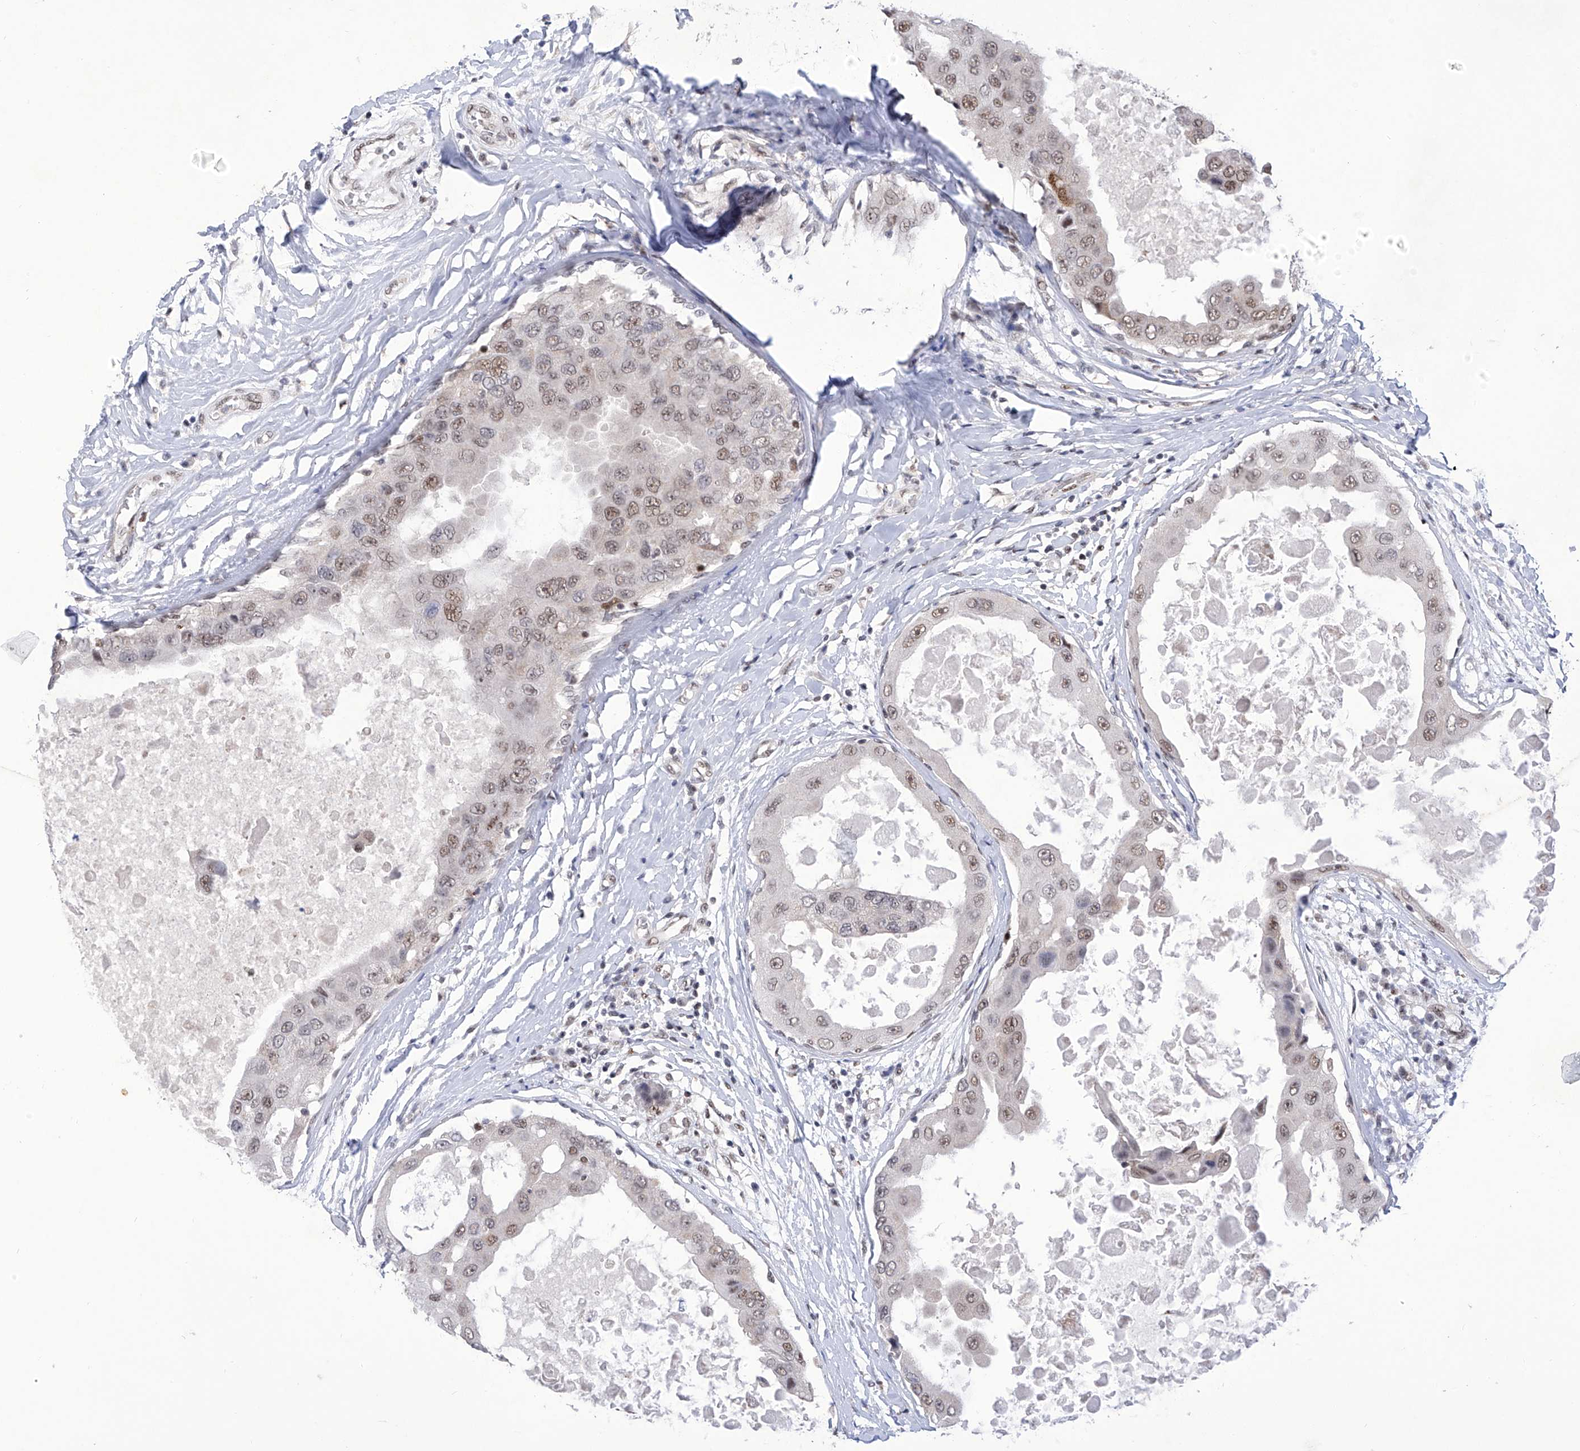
{"staining": {"intensity": "weak", "quantity": ">75%", "location": "nuclear"}, "tissue": "breast cancer", "cell_type": "Tumor cells", "image_type": "cancer", "snomed": [{"axis": "morphology", "description": "Duct carcinoma"}, {"axis": "topography", "description": "Breast"}], "caption": "Weak nuclear expression is identified in approximately >75% of tumor cells in intraductal carcinoma (breast).", "gene": "RAD54L", "patient": {"sex": "female", "age": 27}}